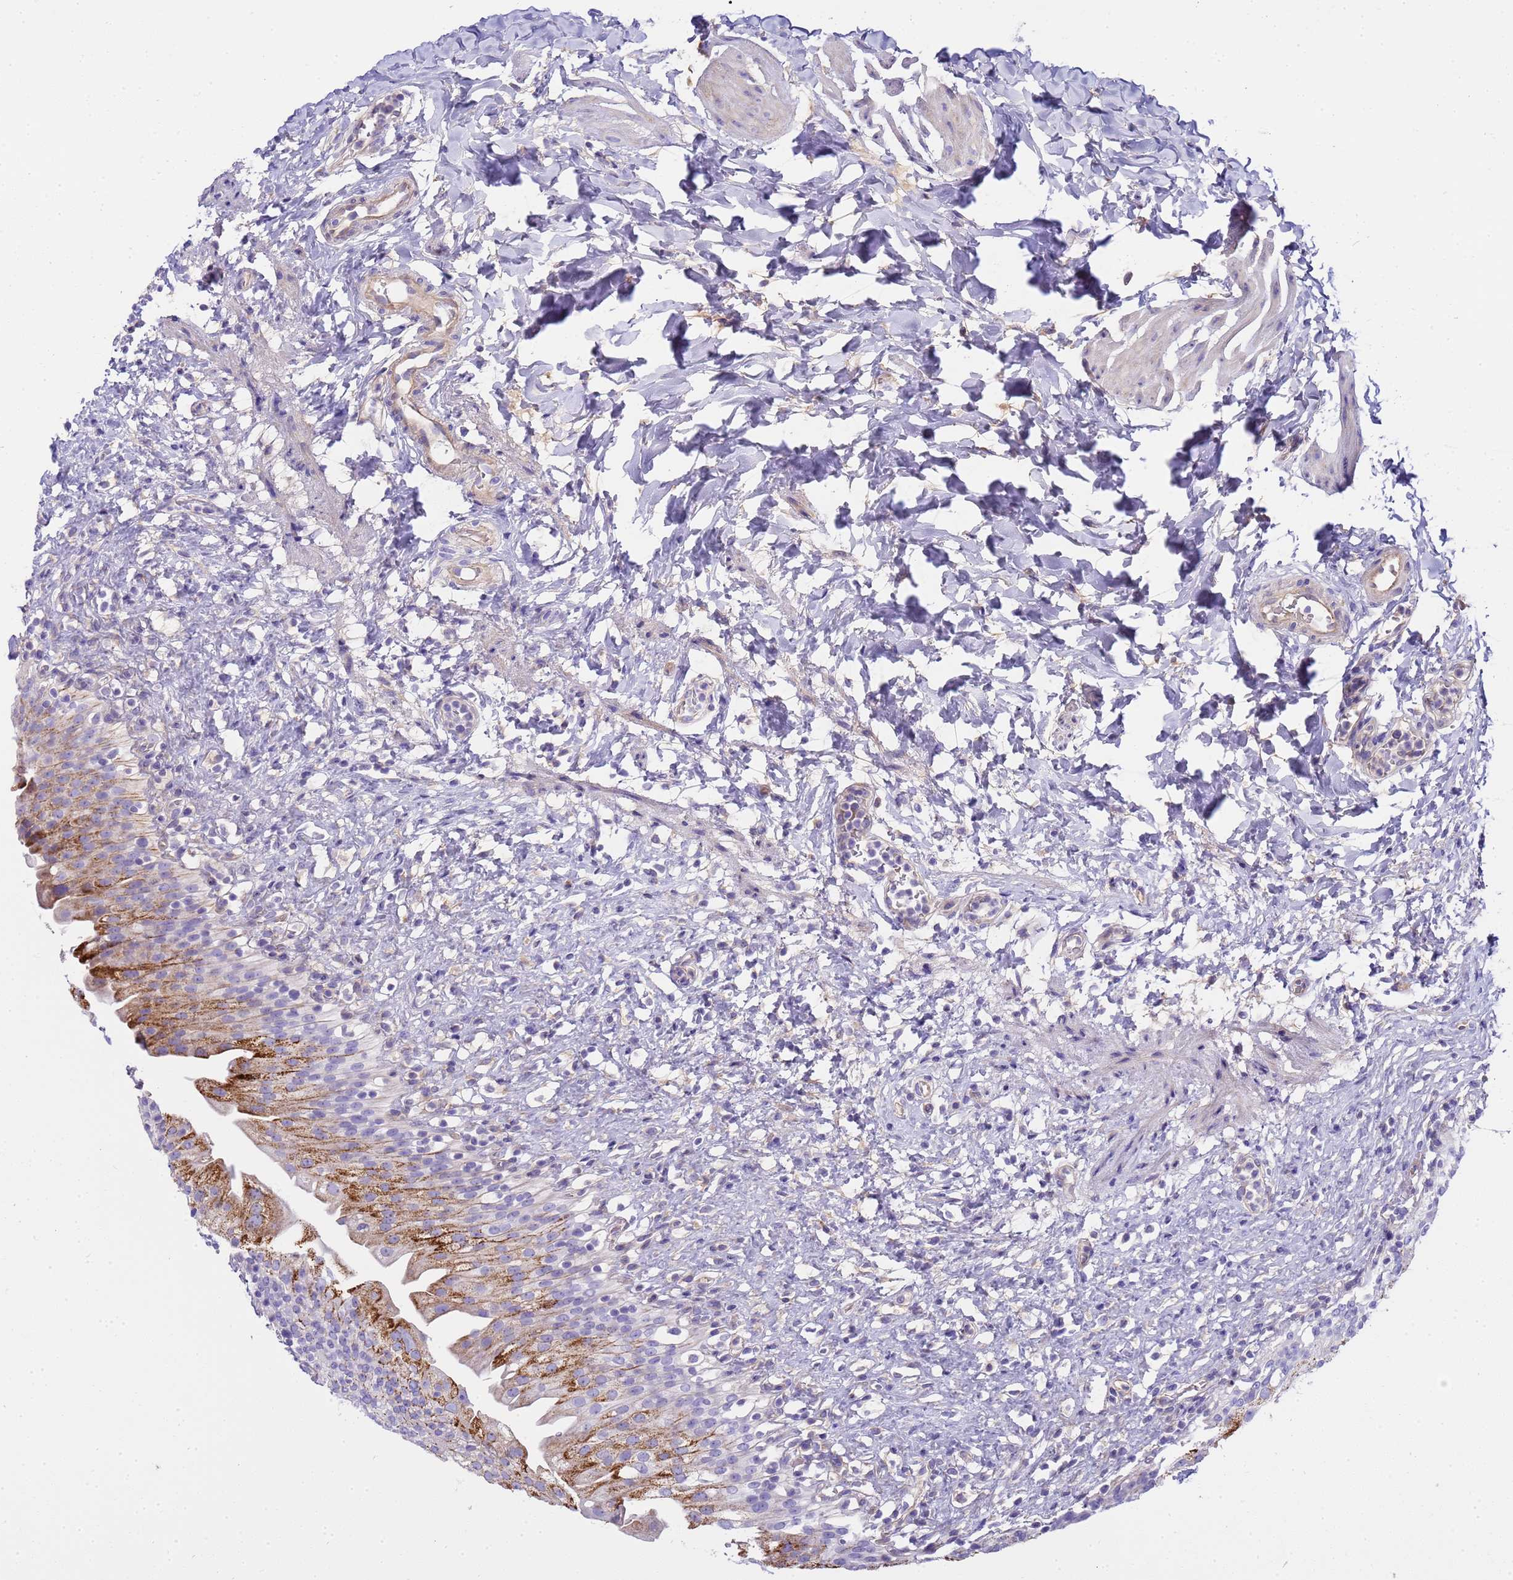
{"staining": {"intensity": "strong", "quantity": "25%-75%", "location": "cytoplasmic/membranous"}, "tissue": "urinary bladder", "cell_type": "Urothelial cells", "image_type": "normal", "snomed": [{"axis": "morphology", "description": "Normal tissue, NOS"}, {"axis": "topography", "description": "Urinary bladder"}], "caption": "A photomicrograph showing strong cytoplasmic/membranous staining in approximately 25%-75% of urothelial cells in benign urinary bladder, as visualized by brown immunohistochemical staining.", "gene": "RIPPLY2", "patient": {"sex": "female", "age": 27}}